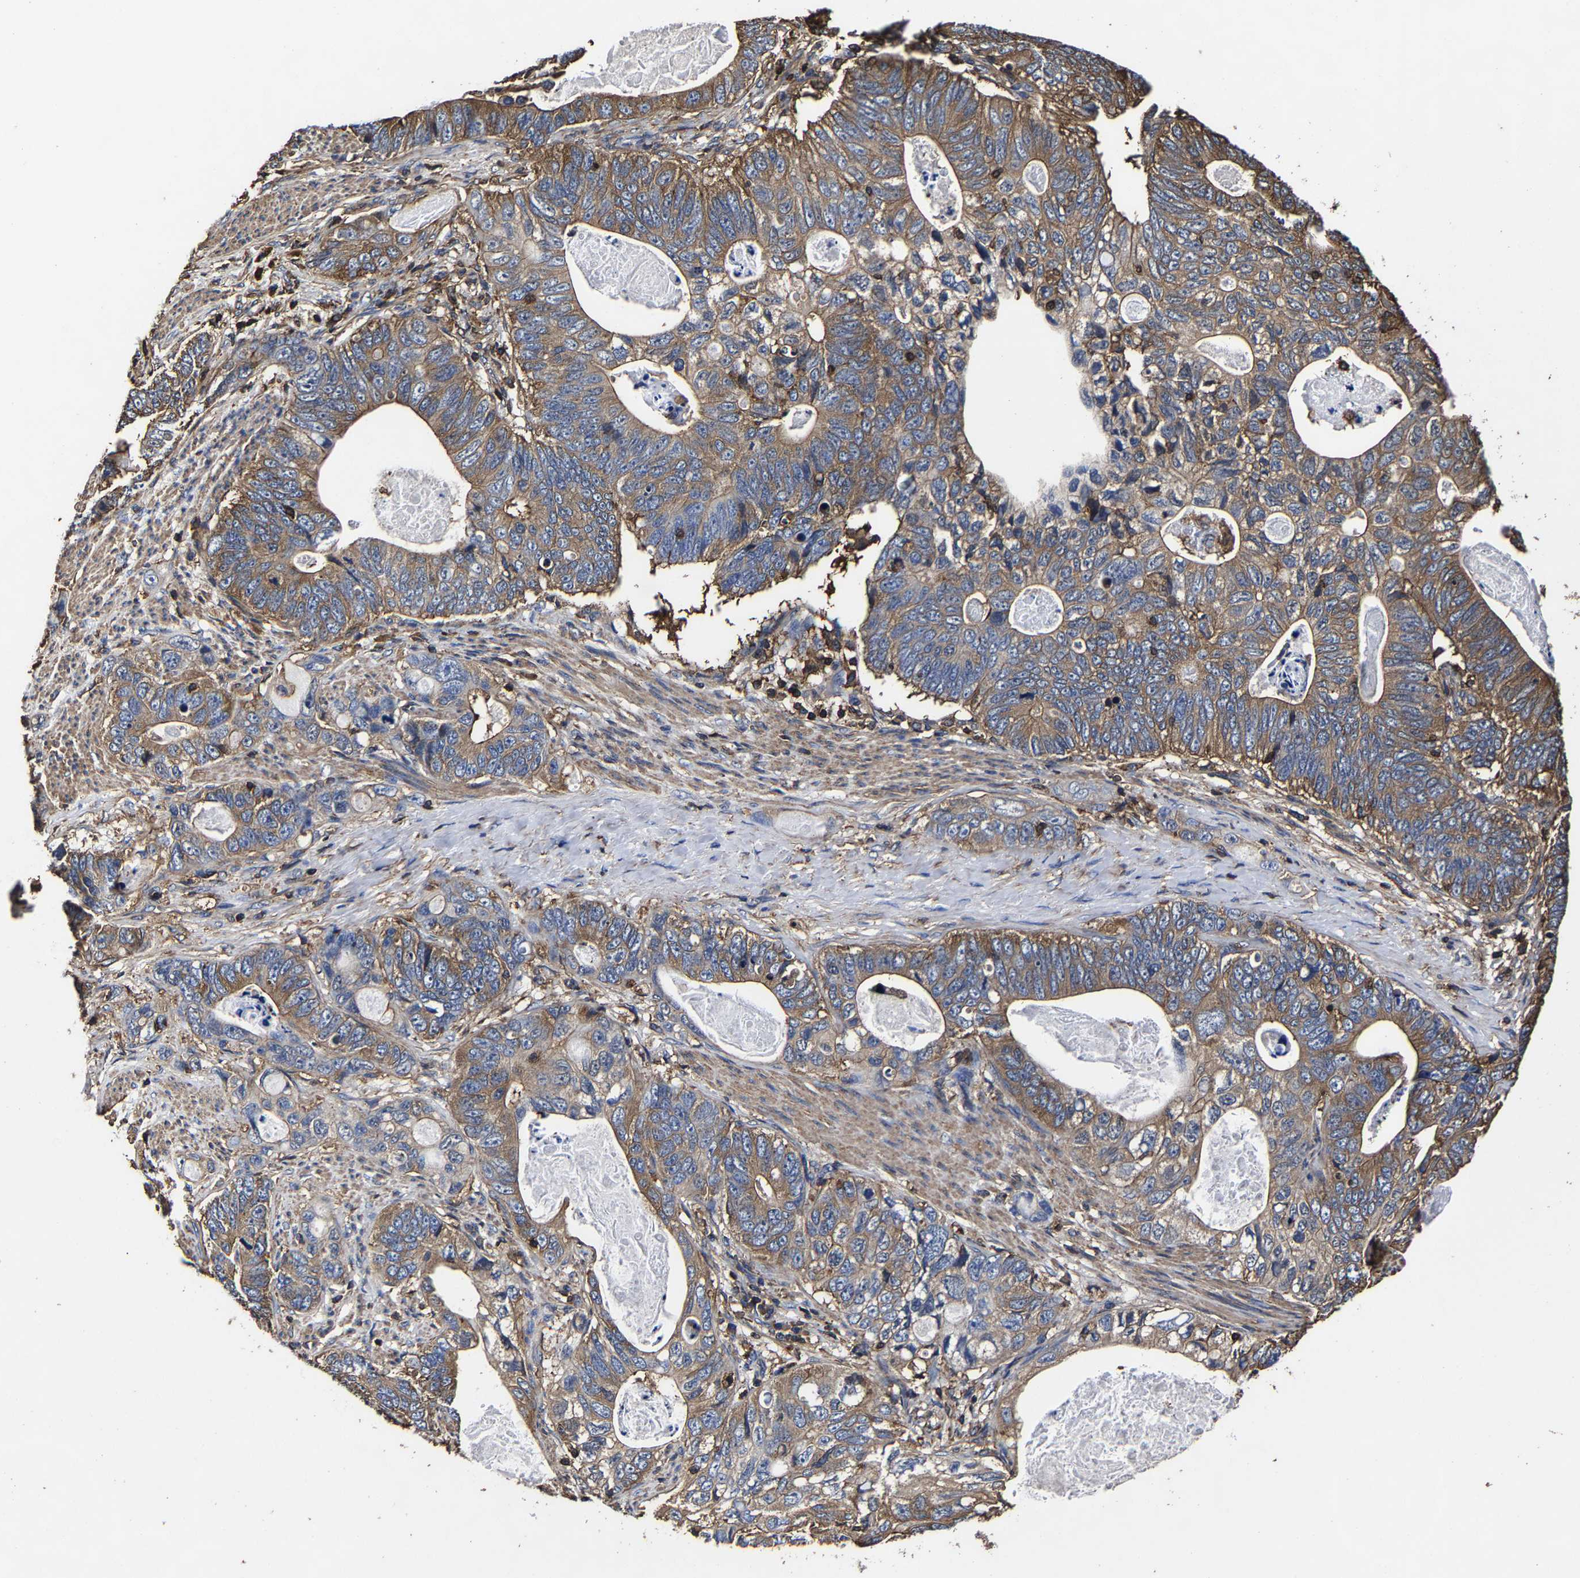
{"staining": {"intensity": "moderate", "quantity": ">75%", "location": "cytoplasmic/membranous"}, "tissue": "stomach cancer", "cell_type": "Tumor cells", "image_type": "cancer", "snomed": [{"axis": "morphology", "description": "Normal tissue, NOS"}, {"axis": "morphology", "description": "Adenocarcinoma, NOS"}, {"axis": "topography", "description": "Stomach"}], "caption": "This image displays IHC staining of stomach cancer (adenocarcinoma), with medium moderate cytoplasmic/membranous expression in approximately >75% of tumor cells.", "gene": "SSH3", "patient": {"sex": "female", "age": 89}}